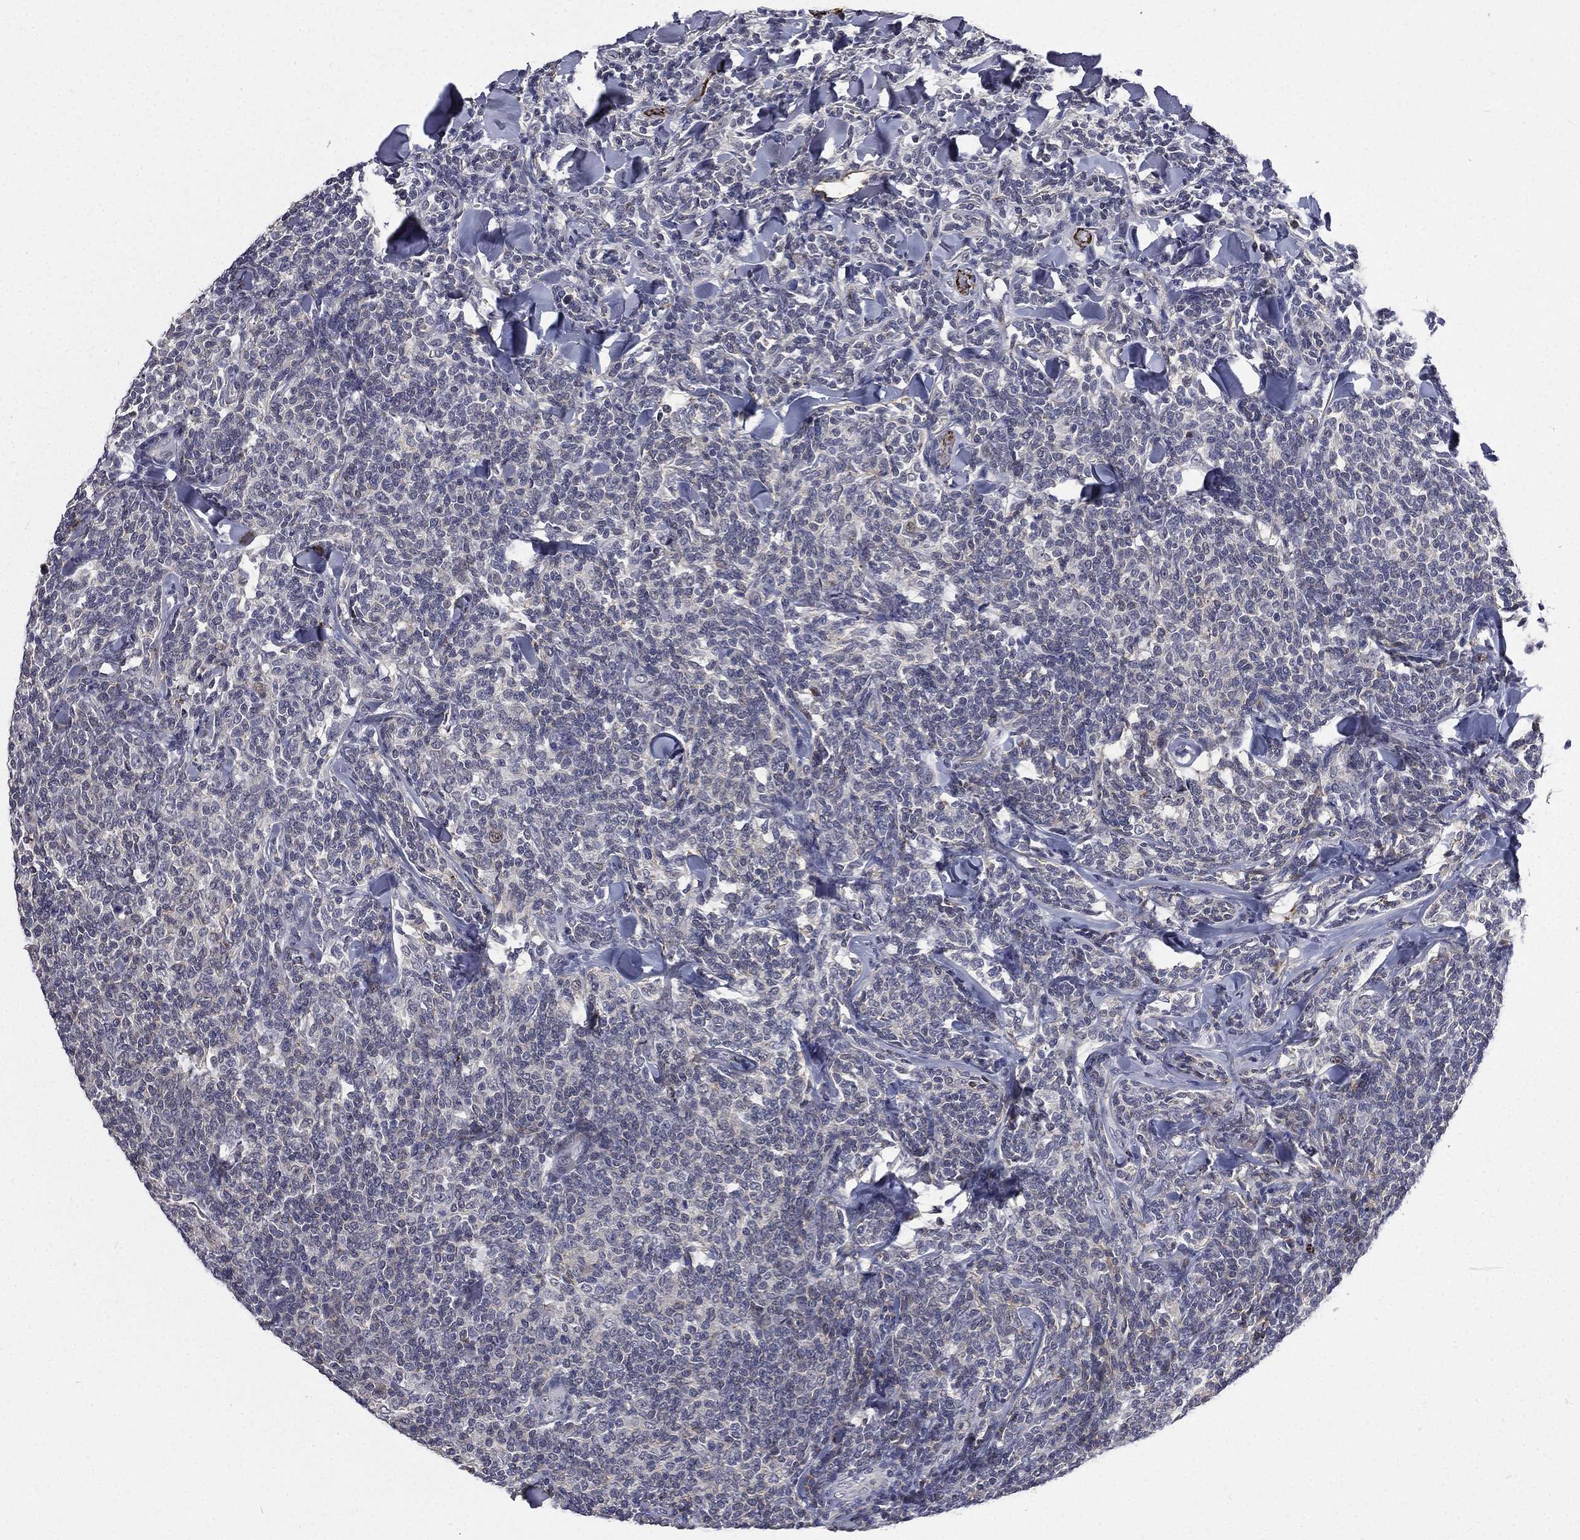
{"staining": {"intensity": "negative", "quantity": "none", "location": "none"}, "tissue": "lymphoma", "cell_type": "Tumor cells", "image_type": "cancer", "snomed": [{"axis": "morphology", "description": "Malignant lymphoma, non-Hodgkin's type, Low grade"}, {"axis": "topography", "description": "Lymph node"}], "caption": "Human low-grade malignant lymphoma, non-Hodgkin's type stained for a protein using IHC reveals no expression in tumor cells.", "gene": "FGG", "patient": {"sex": "female", "age": 56}}